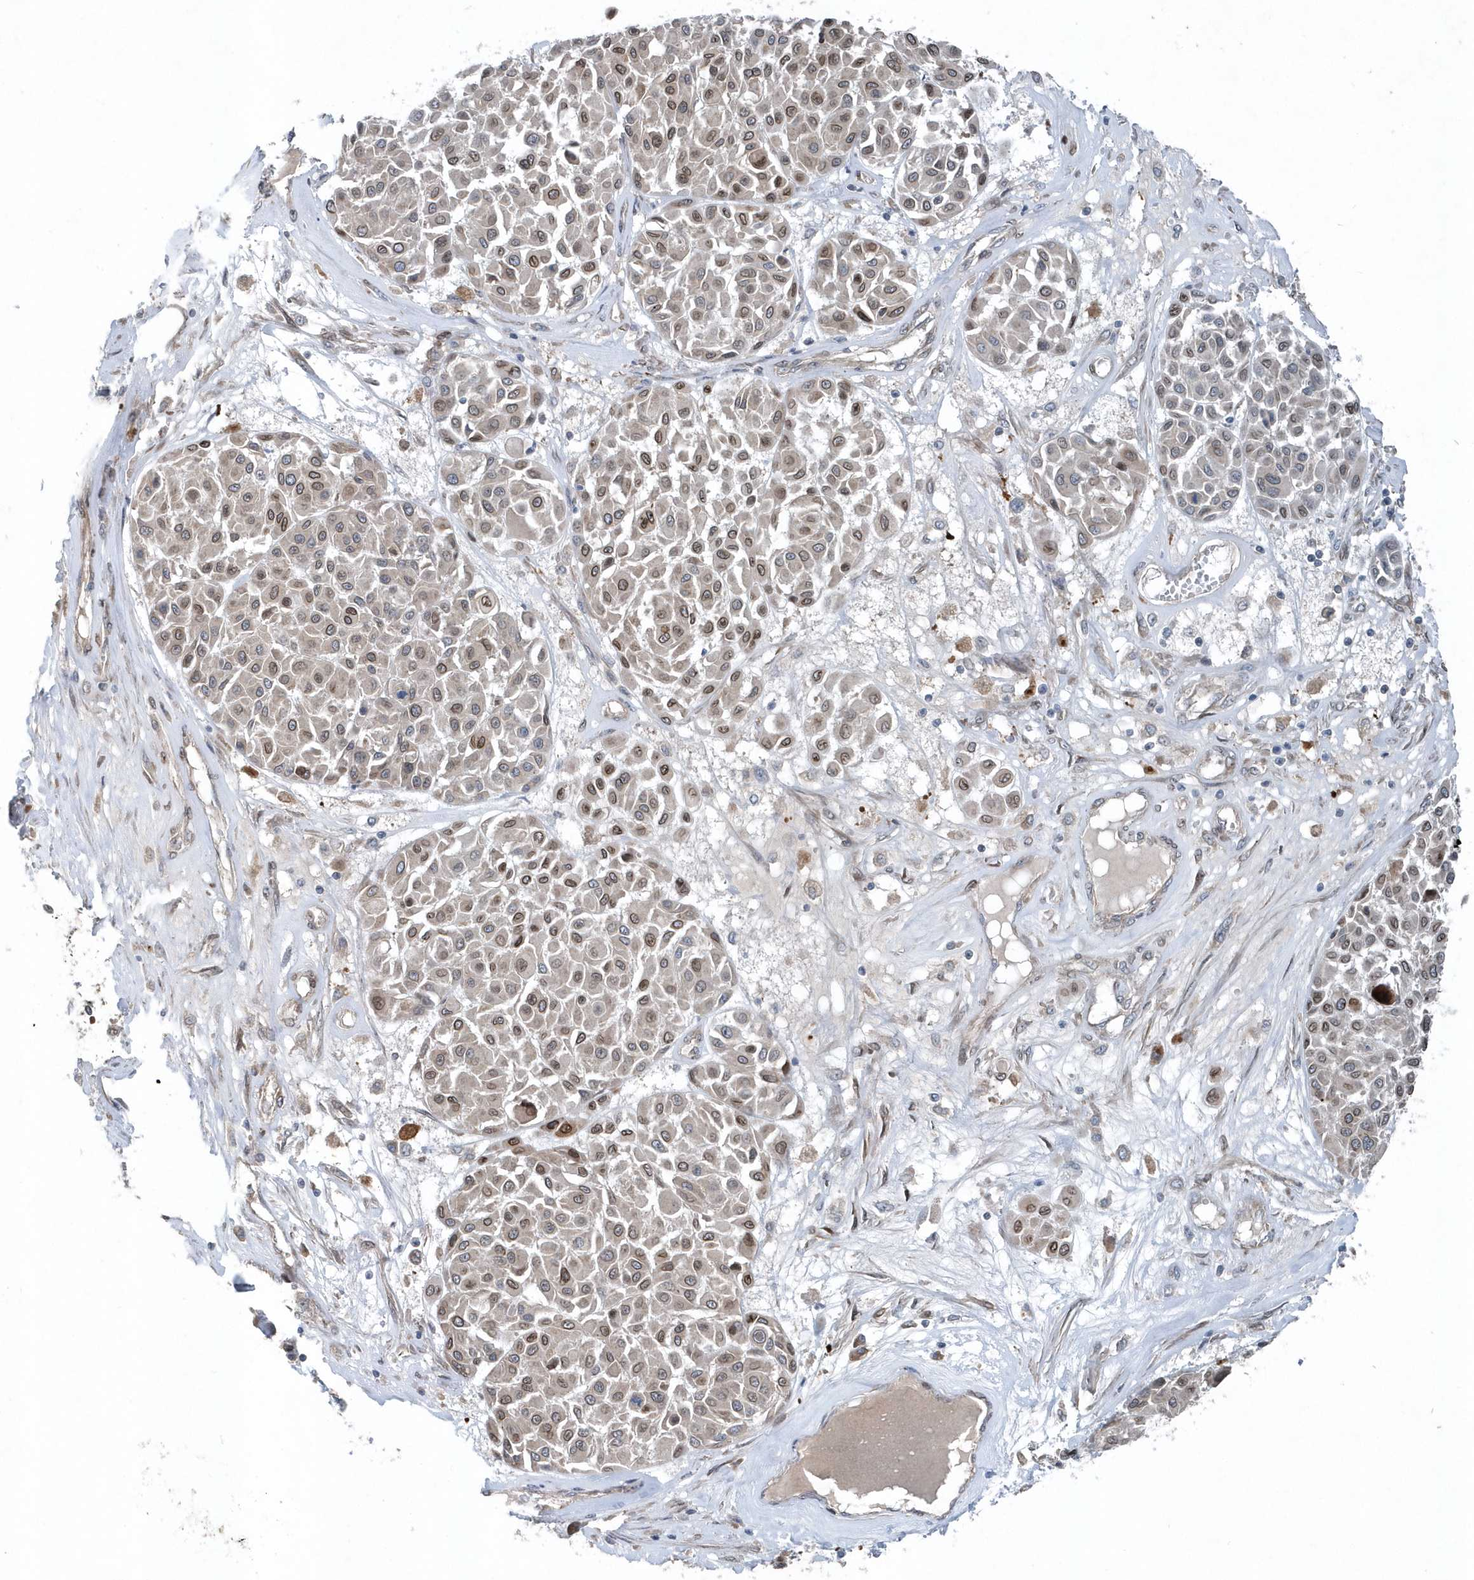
{"staining": {"intensity": "moderate", "quantity": "<25%", "location": "cytoplasmic/membranous,nuclear"}, "tissue": "melanoma", "cell_type": "Tumor cells", "image_type": "cancer", "snomed": [{"axis": "morphology", "description": "Malignant melanoma, Metastatic site"}, {"axis": "topography", "description": "Soft tissue"}], "caption": "This is an image of immunohistochemistry (IHC) staining of malignant melanoma (metastatic site), which shows moderate expression in the cytoplasmic/membranous and nuclear of tumor cells.", "gene": "MCC", "patient": {"sex": "male", "age": 41}}